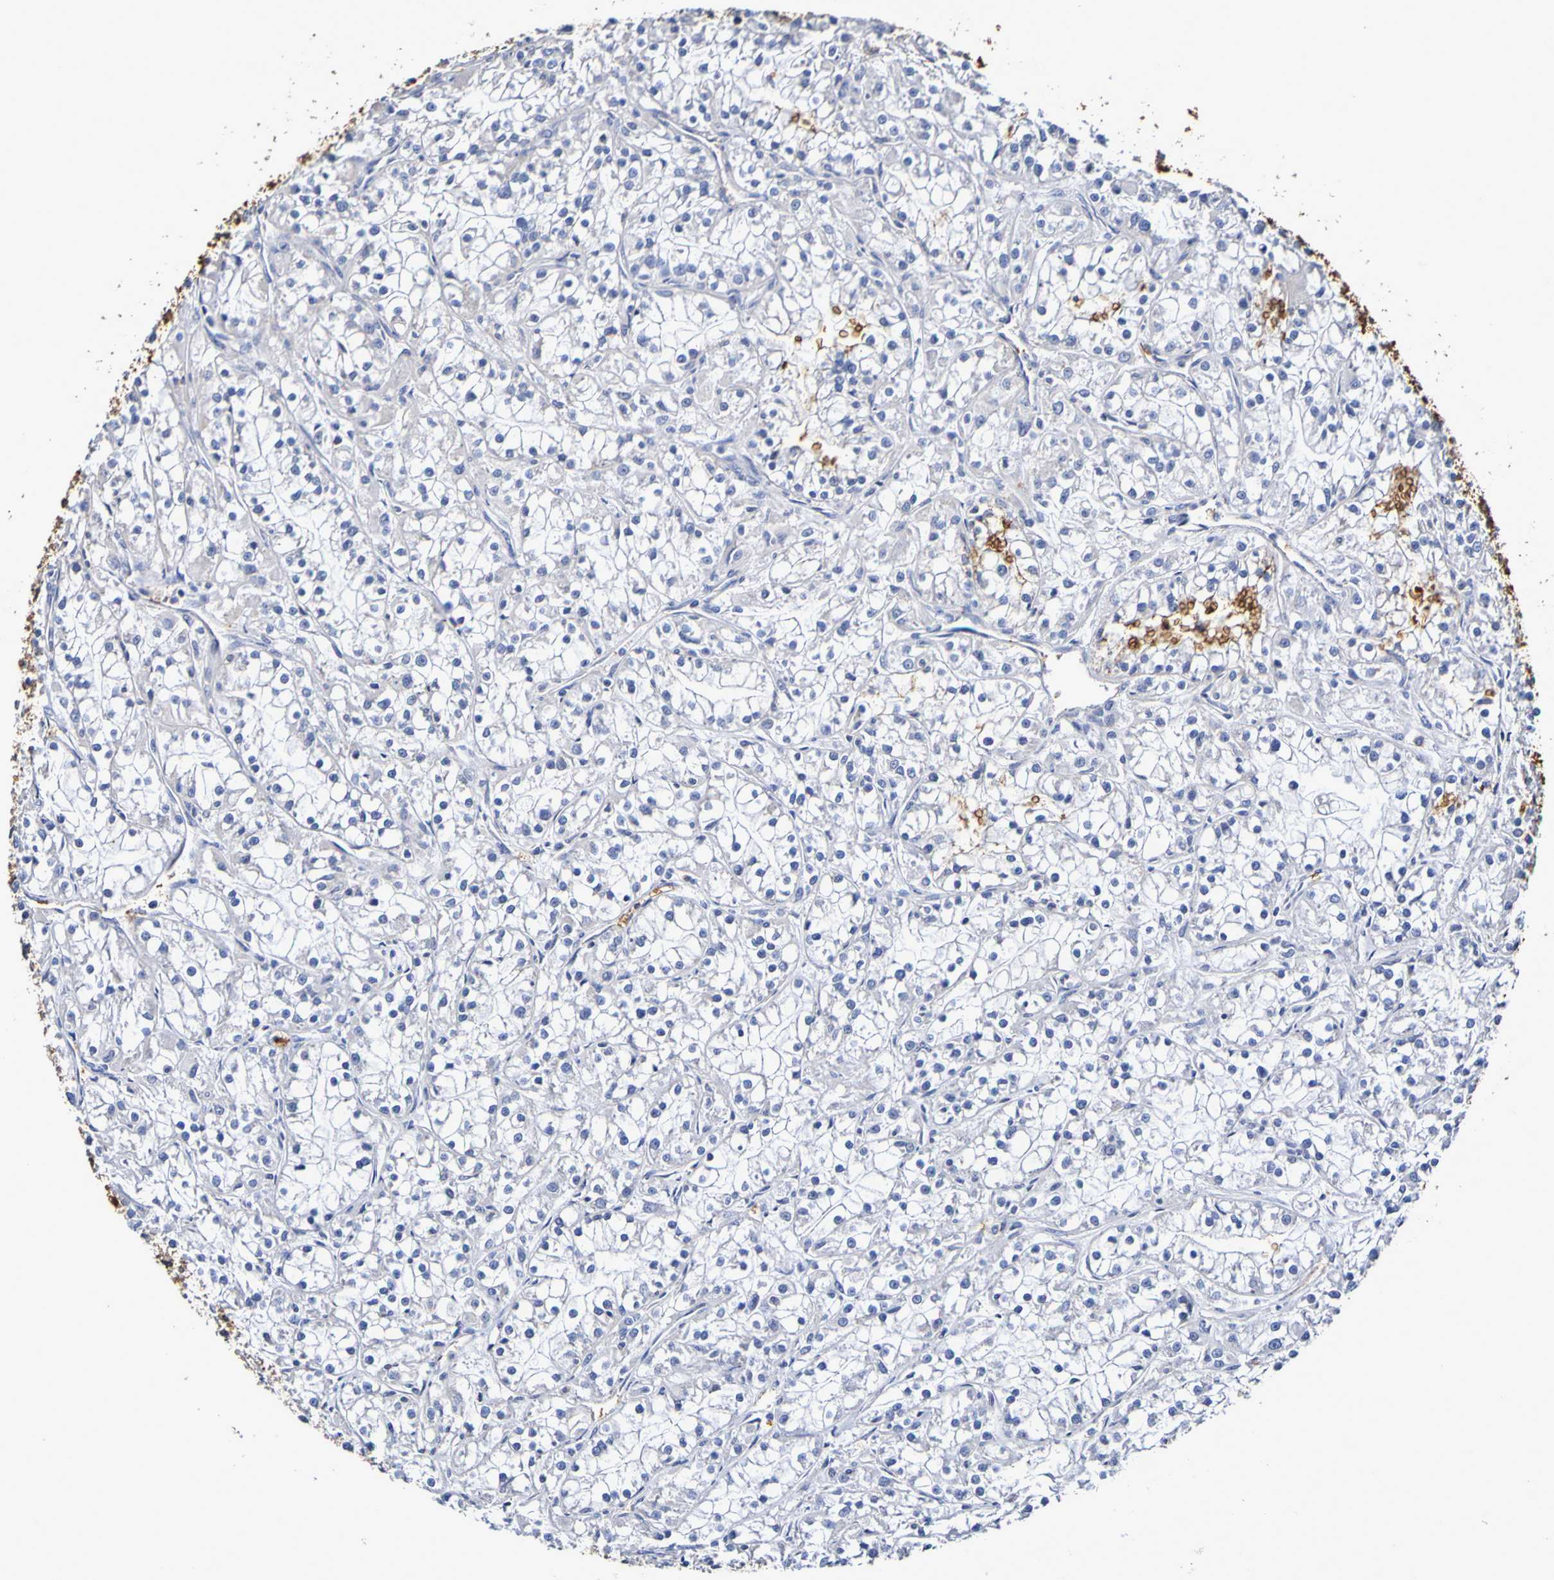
{"staining": {"intensity": "negative", "quantity": "none", "location": "none"}, "tissue": "renal cancer", "cell_type": "Tumor cells", "image_type": "cancer", "snomed": [{"axis": "morphology", "description": "Adenocarcinoma, NOS"}, {"axis": "topography", "description": "Kidney"}], "caption": "There is no significant staining in tumor cells of adenocarcinoma (renal).", "gene": "WNT4", "patient": {"sex": "female", "age": 52}}